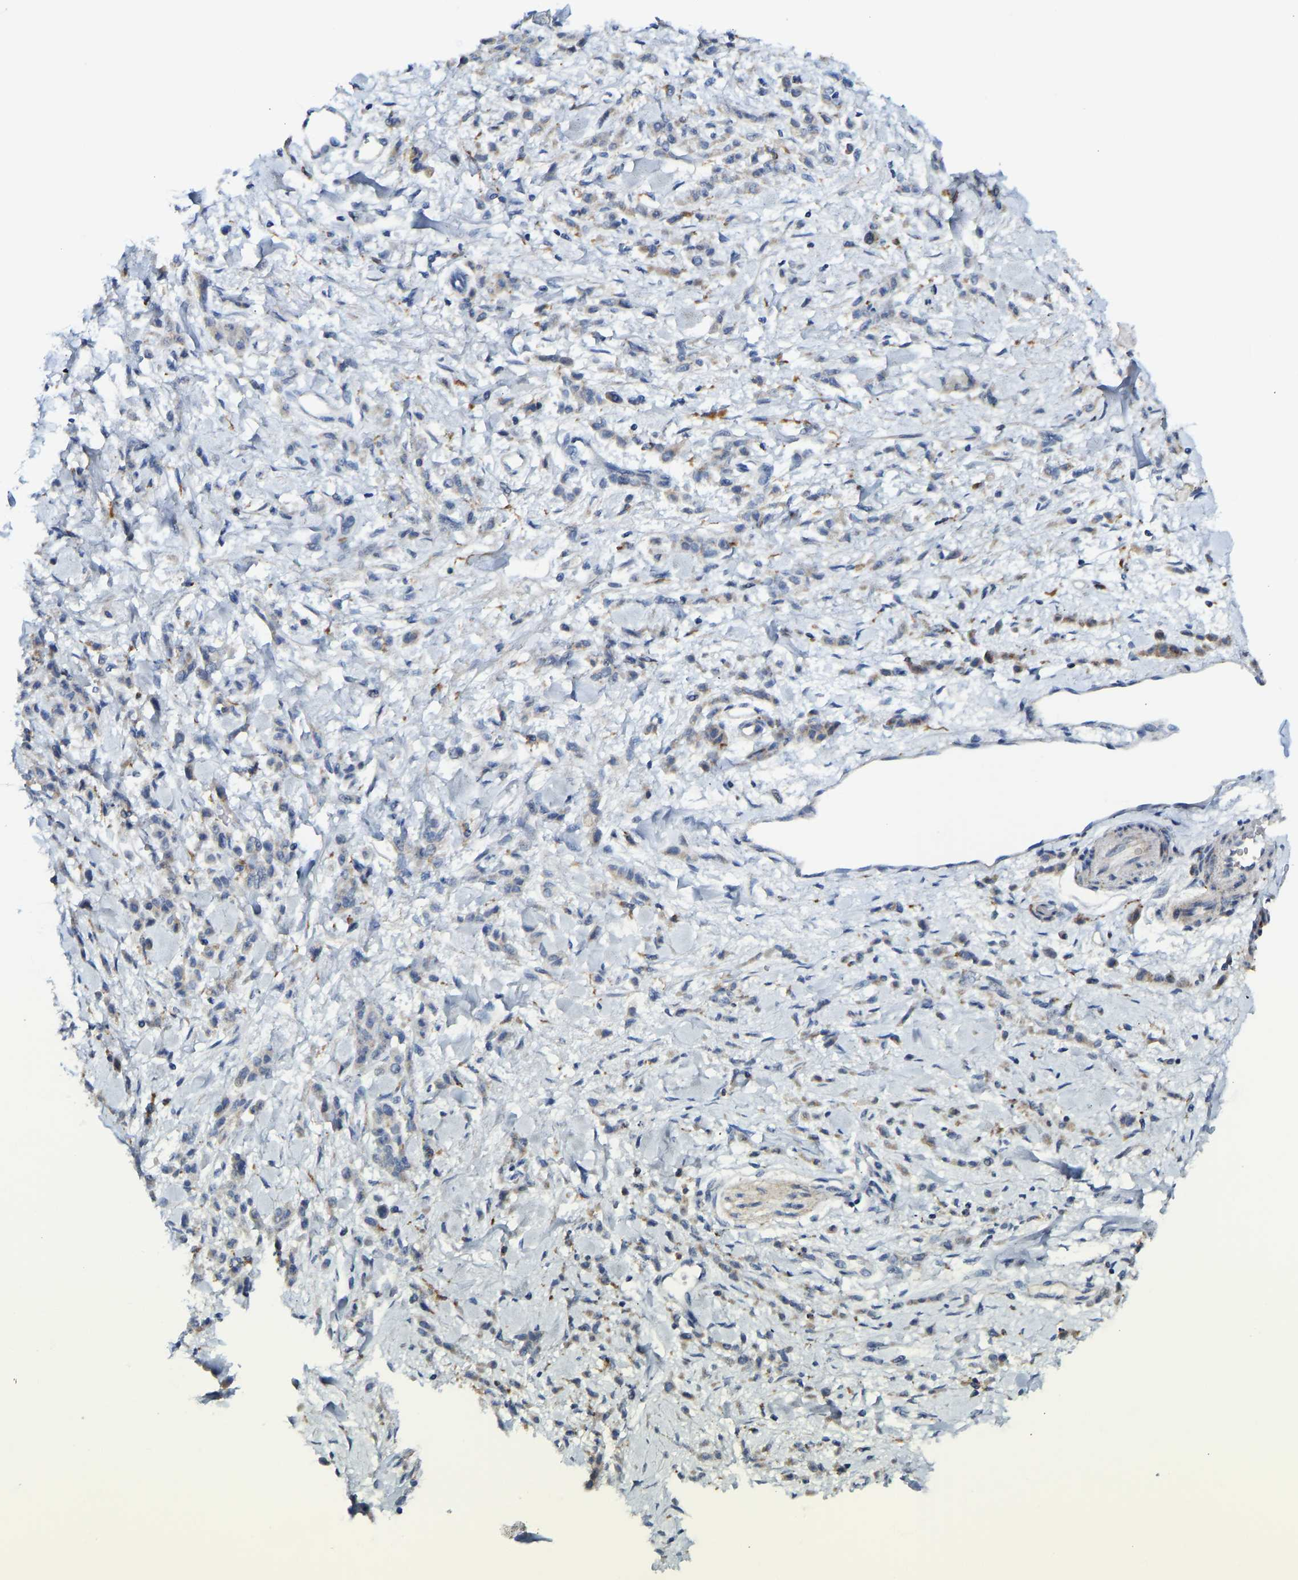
{"staining": {"intensity": "weak", "quantity": "25%-75%", "location": "cytoplasmic/membranous"}, "tissue": "stomach cancer", "cell_type": "Tumor cells", "image_type": "cancer", "snomed": [{"axis": "morphology", "description": "Normal tissue, NOS"}, {"axis": "morphology", "description": "Adenocarcinoma, NOS"}, {"axis": "topography", "description": "Stomach"}], "caption": "A brown stain highlights weak cytoplasmic/membranous staining of a protein in human stomach cancer (adenocarcinoma) tumor cells.", "gene": "ATP6V1E1", "patient": {"sex": "male", "age": 82}}